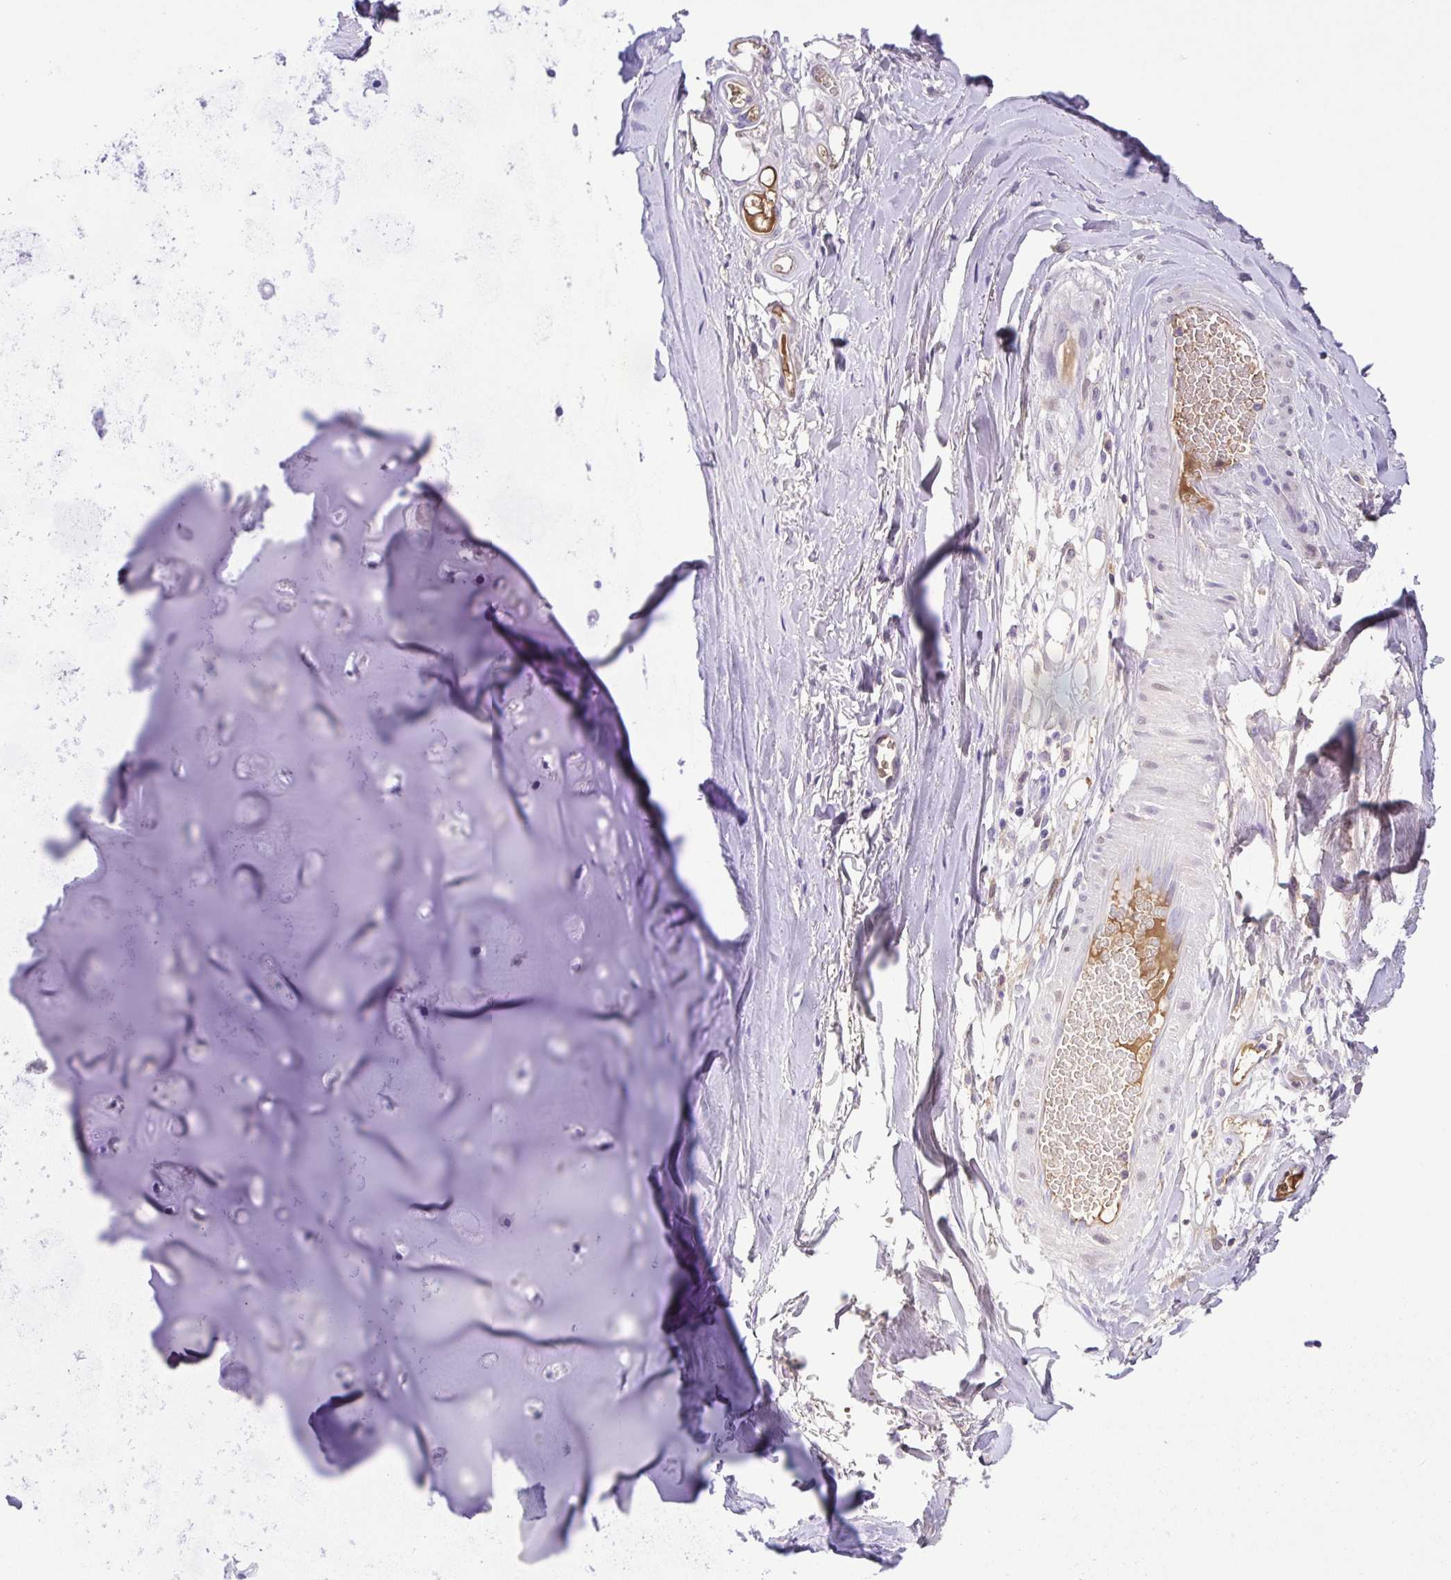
{"staining": {"intensity": "negative", "quantity": "none", "location": "none"}, "tissue": "adipose tissue", "cell_type": "Adipocytes", "image_type": "normal", "snomed": [{"axis": "morphology", "description": "Normal tissue, NOS"}, {"axis": "topography", "description": "Cartilage tissue"}, {"axis": "topography", "description": "Nasopharynx"}, {"axis": "topography", "description": "Thyroid gland"}], "caption": "DAB immunohistochemical staining of normal adipose tissue demonstrates no significant positivity in adipocytes.", "gene": "IGFL1", "patient": {"sex": "male", "age": 63}}